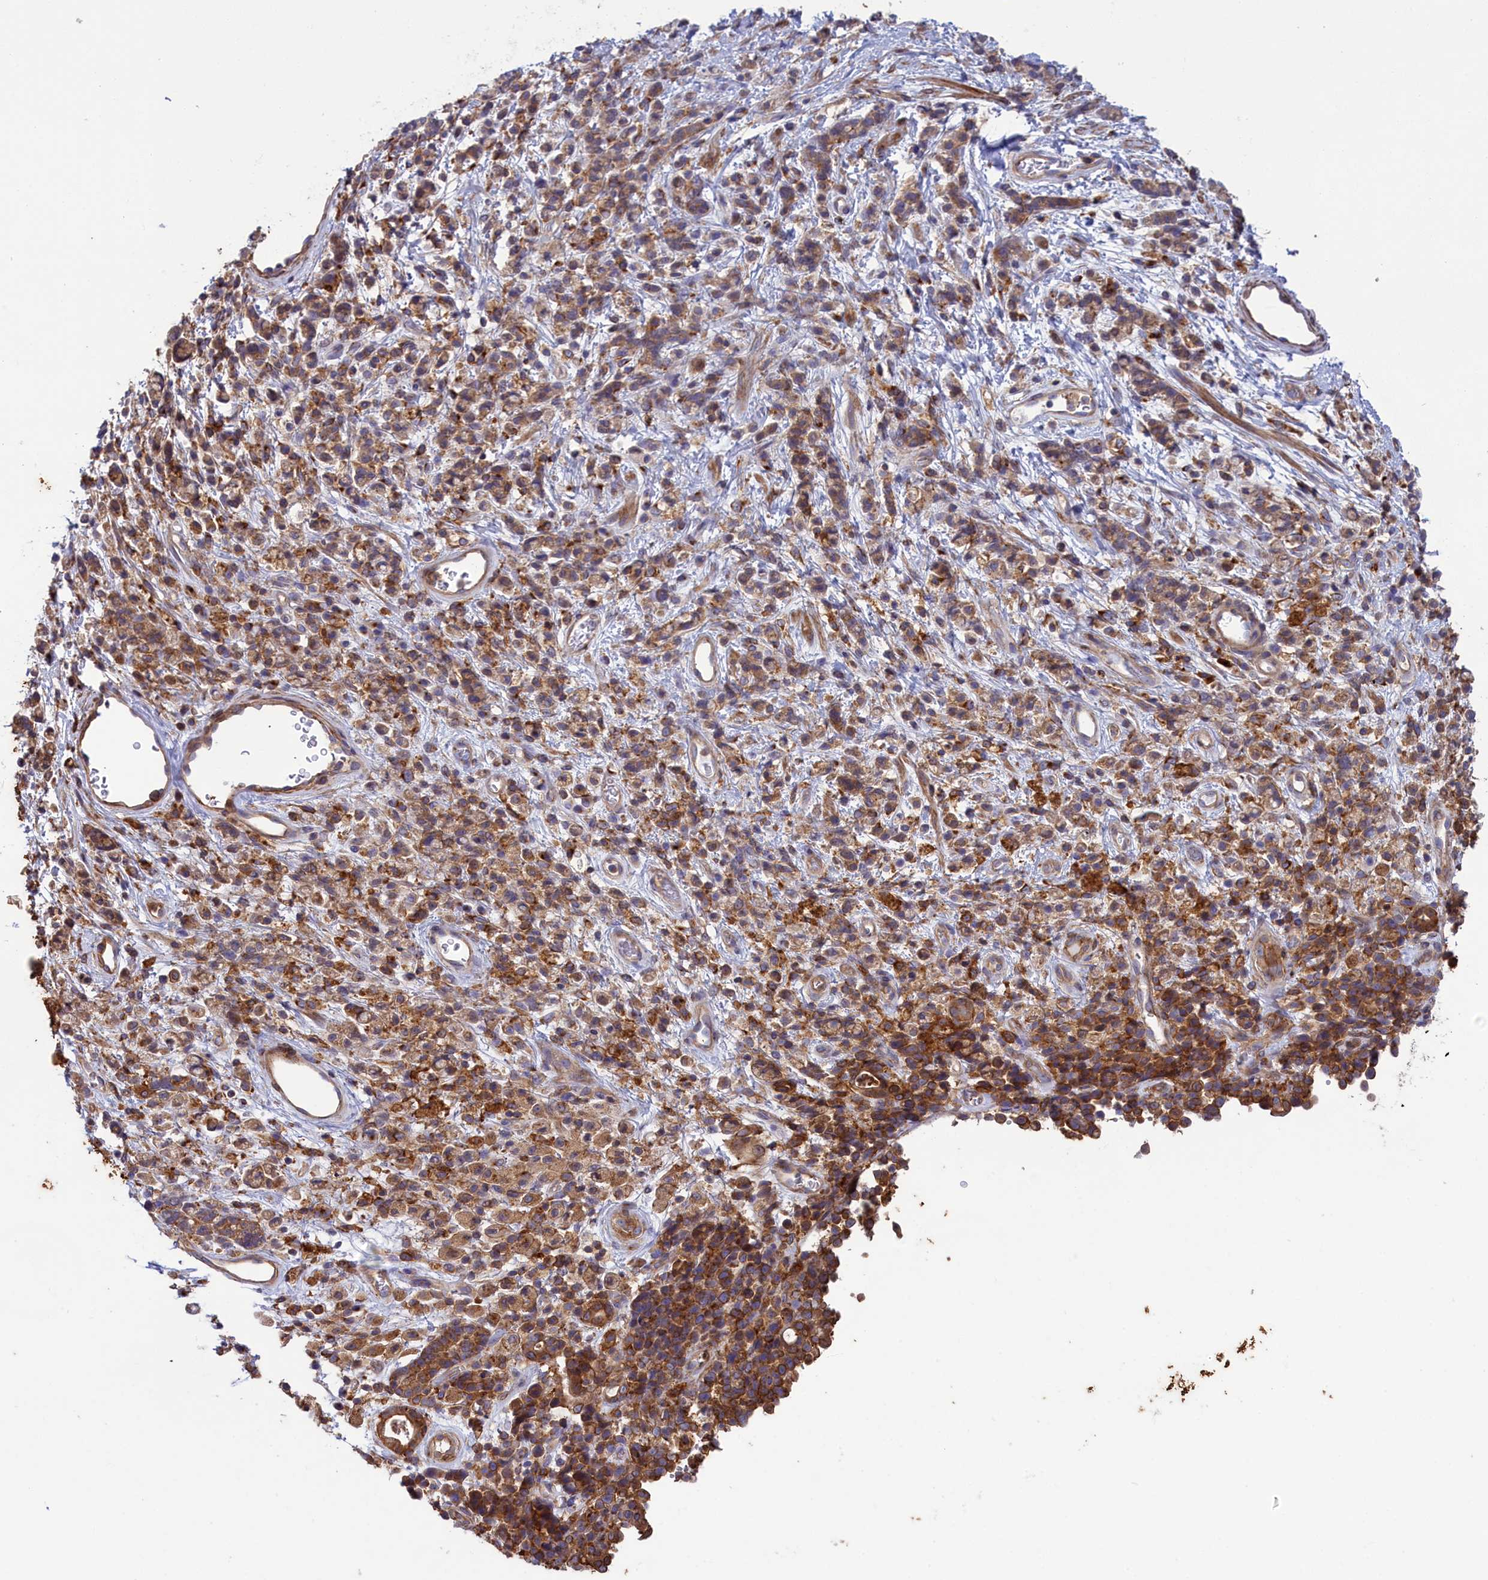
{"staining": {"intensity": "moderate", "quantity": ">75%", "location": "cytoplasmic/membranous"}, "tissue": "stomach cancer", "cell_type": "Tumor cells", "image_type": "cancer", "snomed": [{"axis": "morphology", "description": "Adenocarcinoma, NOS"}, {"axis": "topography", "description": "Stomach"}], "caption": "This micrograph exhibits immunohistochemistry staining of stomach cancer, with medium moderate cytoplasmic/membranous expression in about >75% of tumor cells.", "gene": "SCAMP4", "patient": {"sex": "female", "age": 60}}